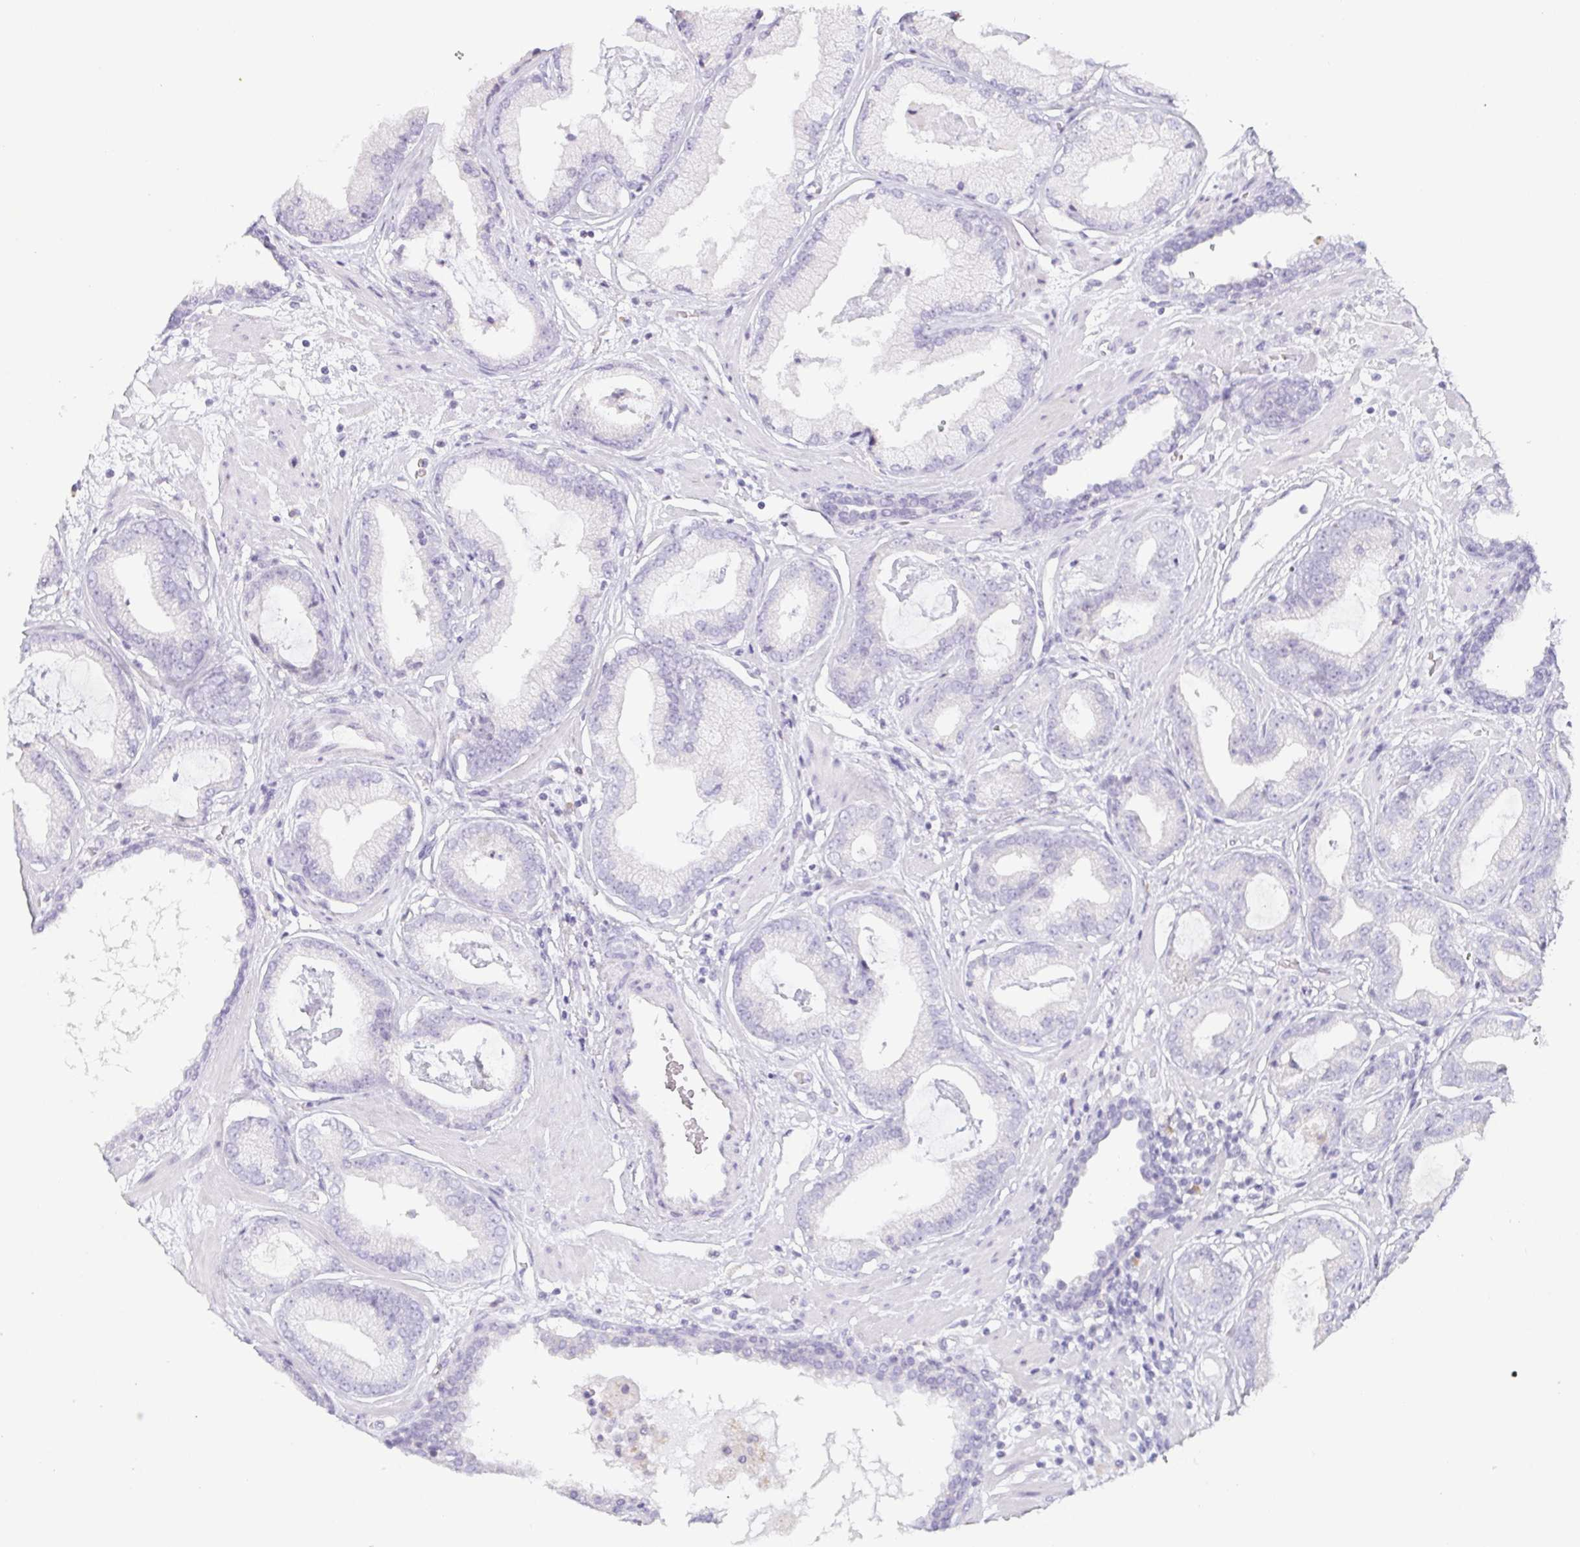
{"staining": {"intensity": "negative", "quantity": "none", "location": "none"}, "tissue": "prostate cancer", "cell_type": "Tumor cells", "image_type": "cancer", "snomed": [{"axis": "morphology", "description": "Adenocarcinoma, Low grade"}, {"axis": "topography", "description": "Prostate"}], "caption": "Human prostate adenocarcinoma (low-grade) stained for a protein using immunohistochemistry shows no expression in tumor cells.", "gene": "PRR27", "patient": {"sex": "male", "age": 62}}